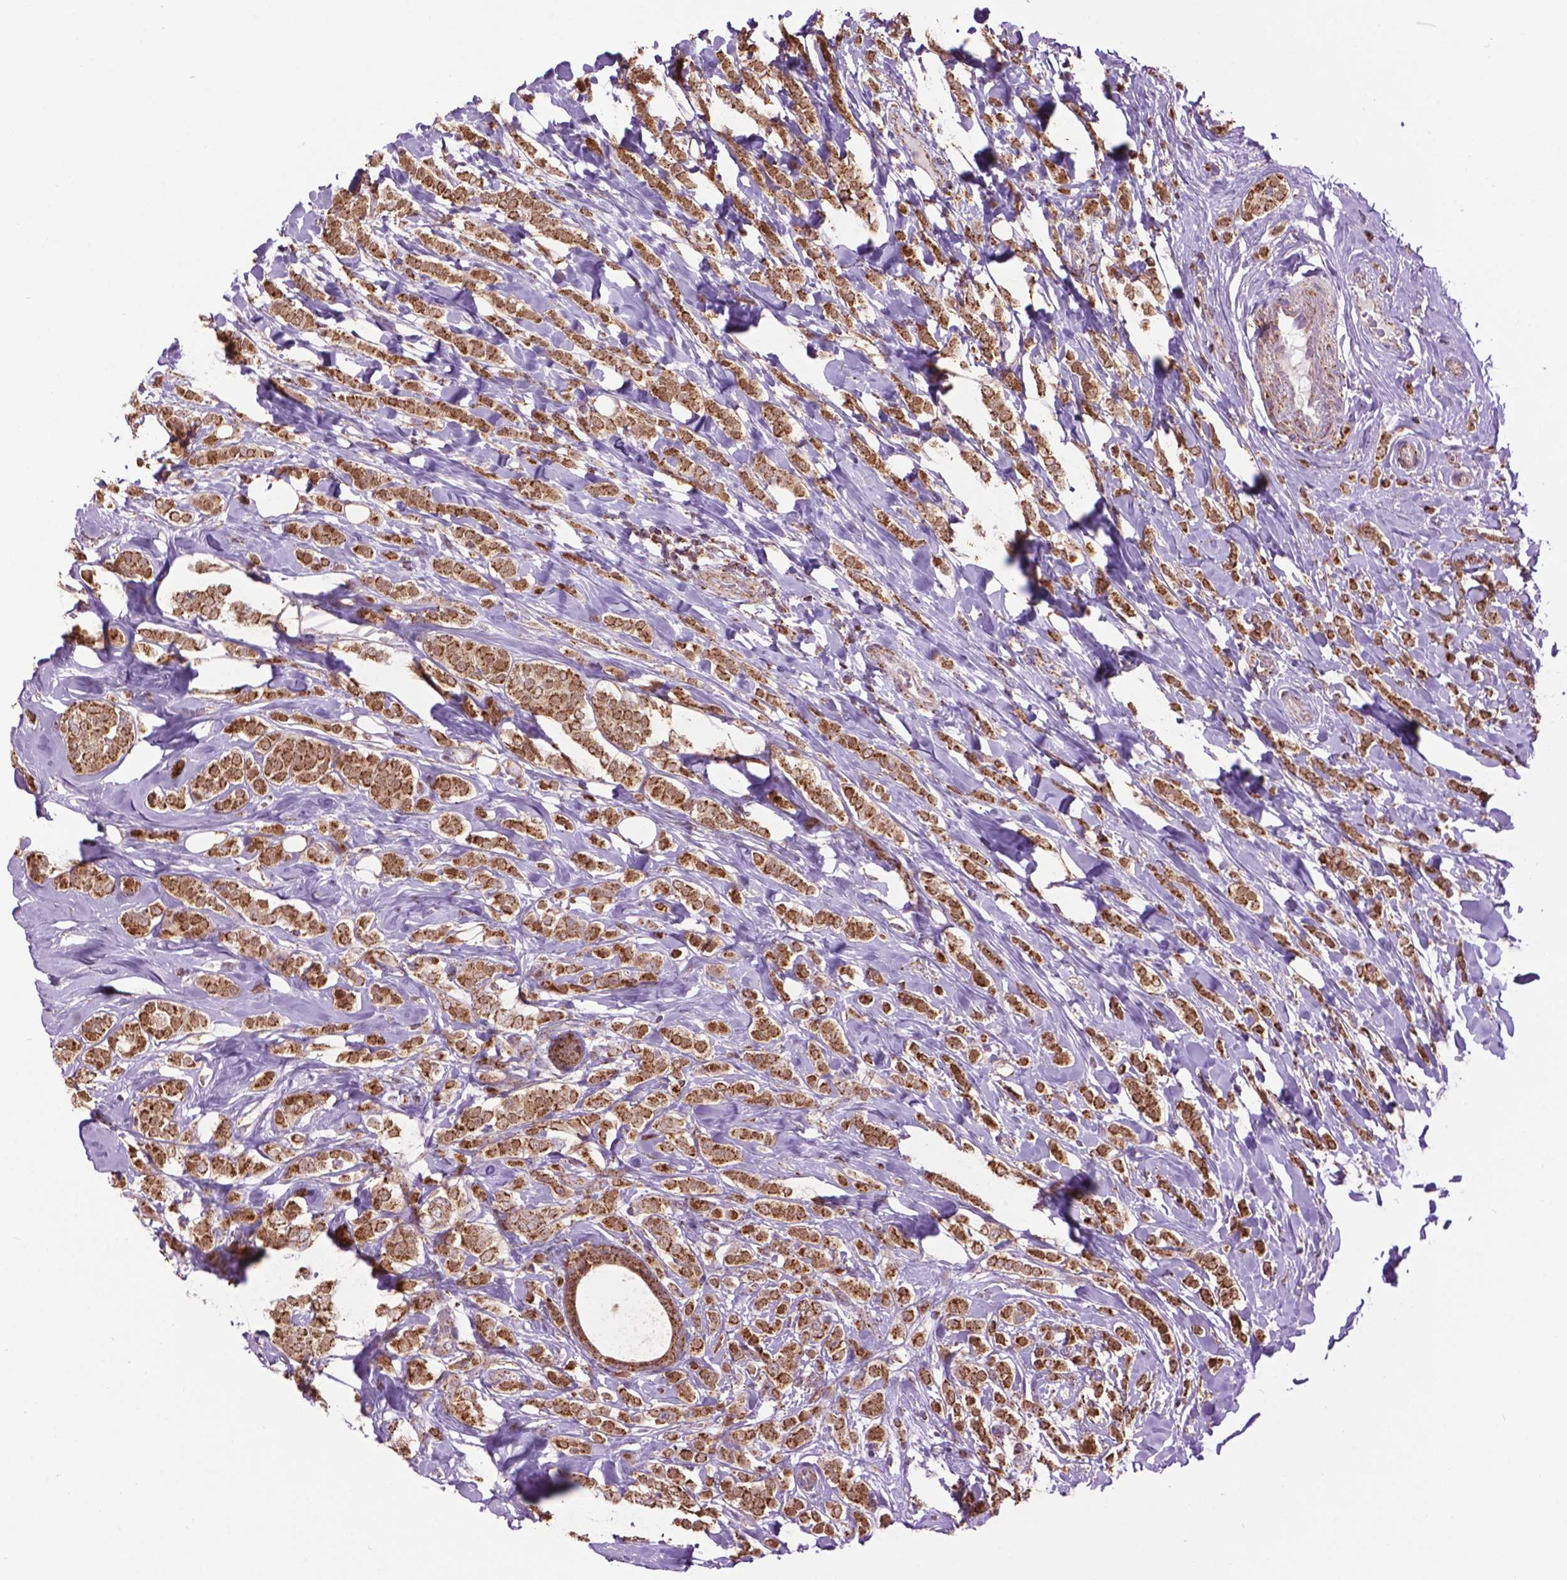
{"staining": {"intensity": "strong", "quantity": ">75%", "location": "cytoplasmic/membranous"}, "tissue": "breast cancer", "cell_type": "Tumor cells", "image_type": "cancer", "snomed": [{"axis": "morphology", "description": "Lobular carcinoma"}, {"axis": "topography", "description": "Breast"}], "caption": "Breast cancer tissue displays strong cytoplasmic/membranous expression in approximately >75% of tumor cells, visualized by immunohistochemistry.", "gene": "PYCR3", "patient": {"sex": "female", "age": 49}}